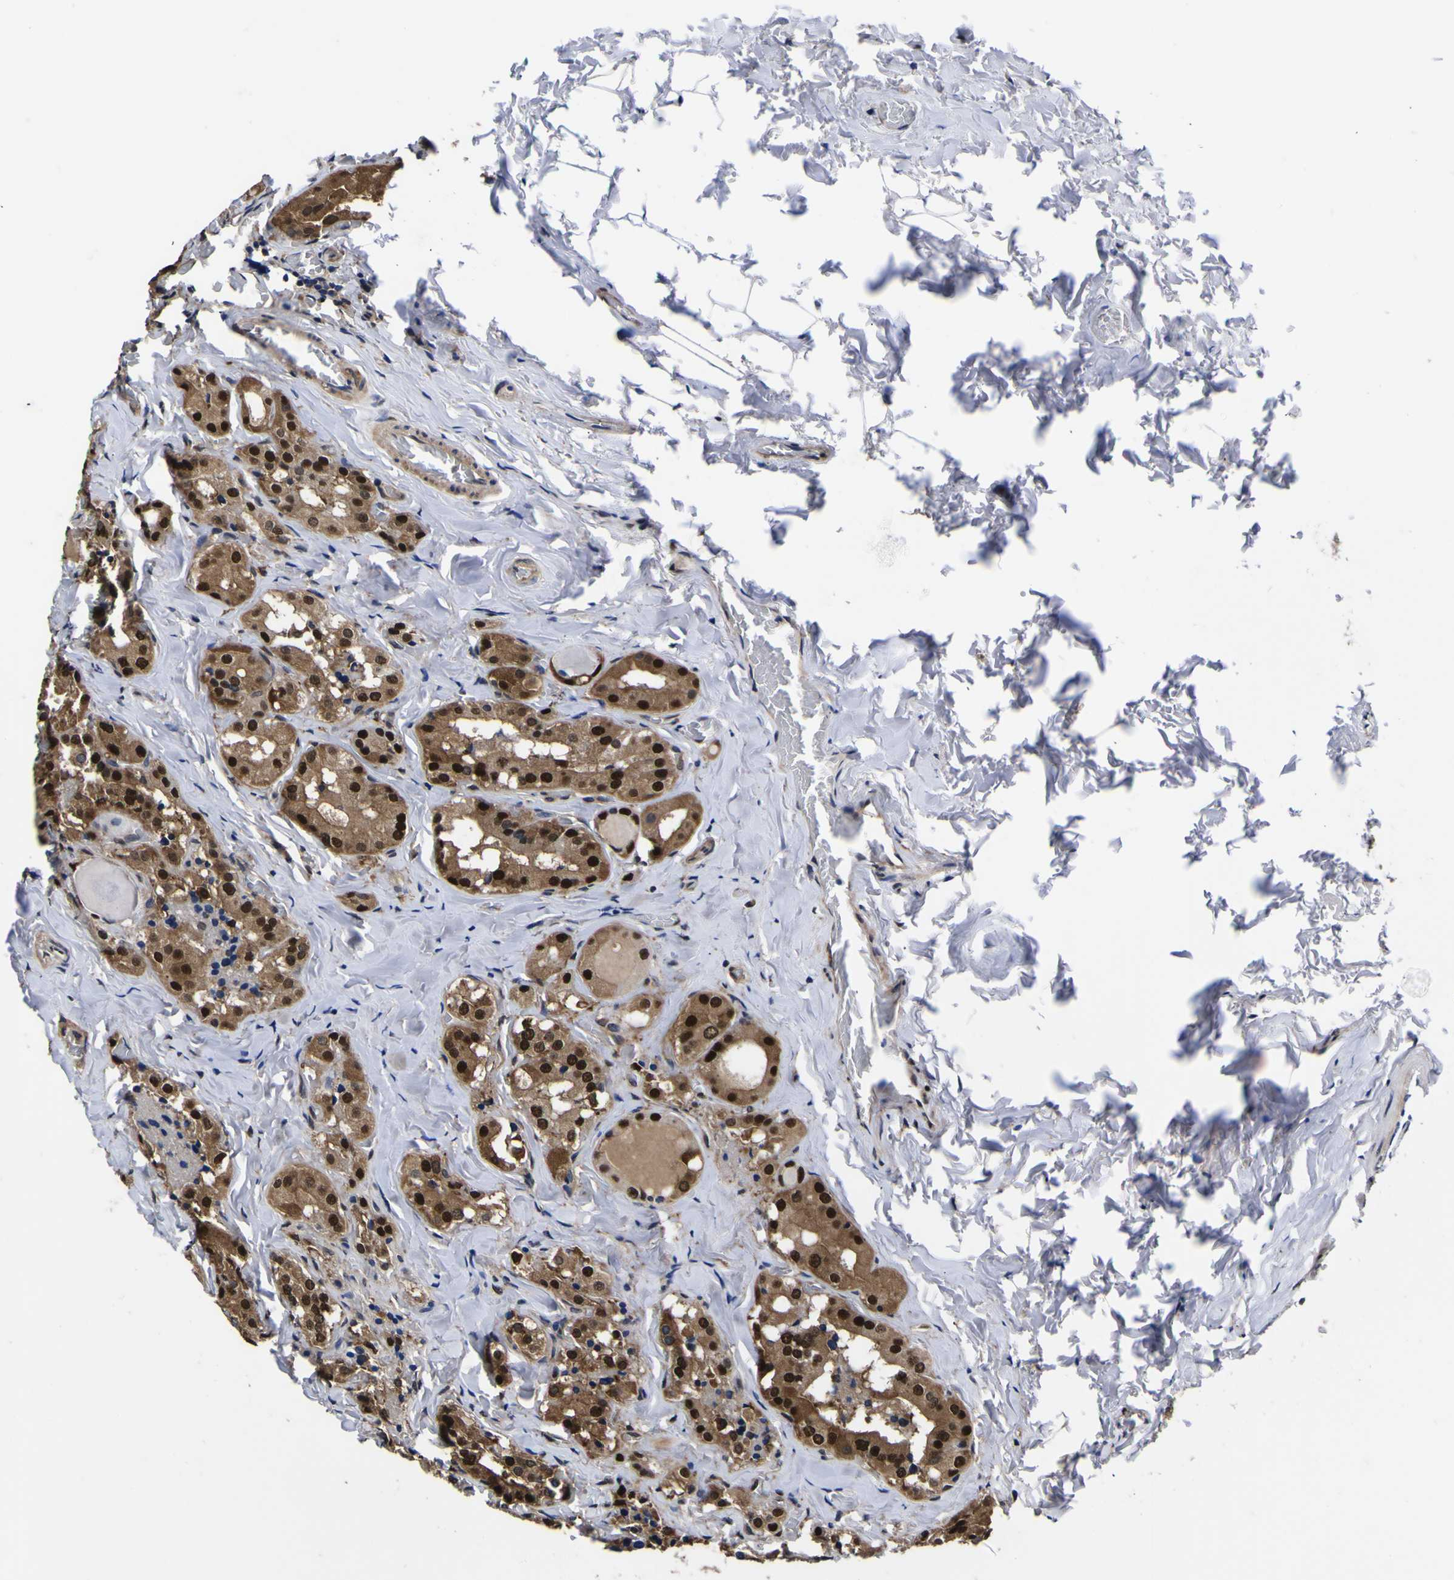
{"staining": {"intensity": "strong", "quantity": "25%-75%", "location": "cytoplasmic/membranous,nuclear"}, "tissue": "parathyroid gland", "cell_type": "Glandular cells", "image_type": "normal", "snomed": [{"axis": "morphology", "description": "Normal tissue, NOS"}, {"axis": "morphology", "description": "Atrophy, NOS"}, {"axis": "topography", "description": "Parathyroid gland"}], "caption": "Protein expression by immunohistochemistry shows strong cytoplasmic/membranous,nuclear staining in about 25%-75% of glandular cells in benign parathyroid gland.", "gene": "FAM110B", "patient": {"sex": "female", "age": 54}}